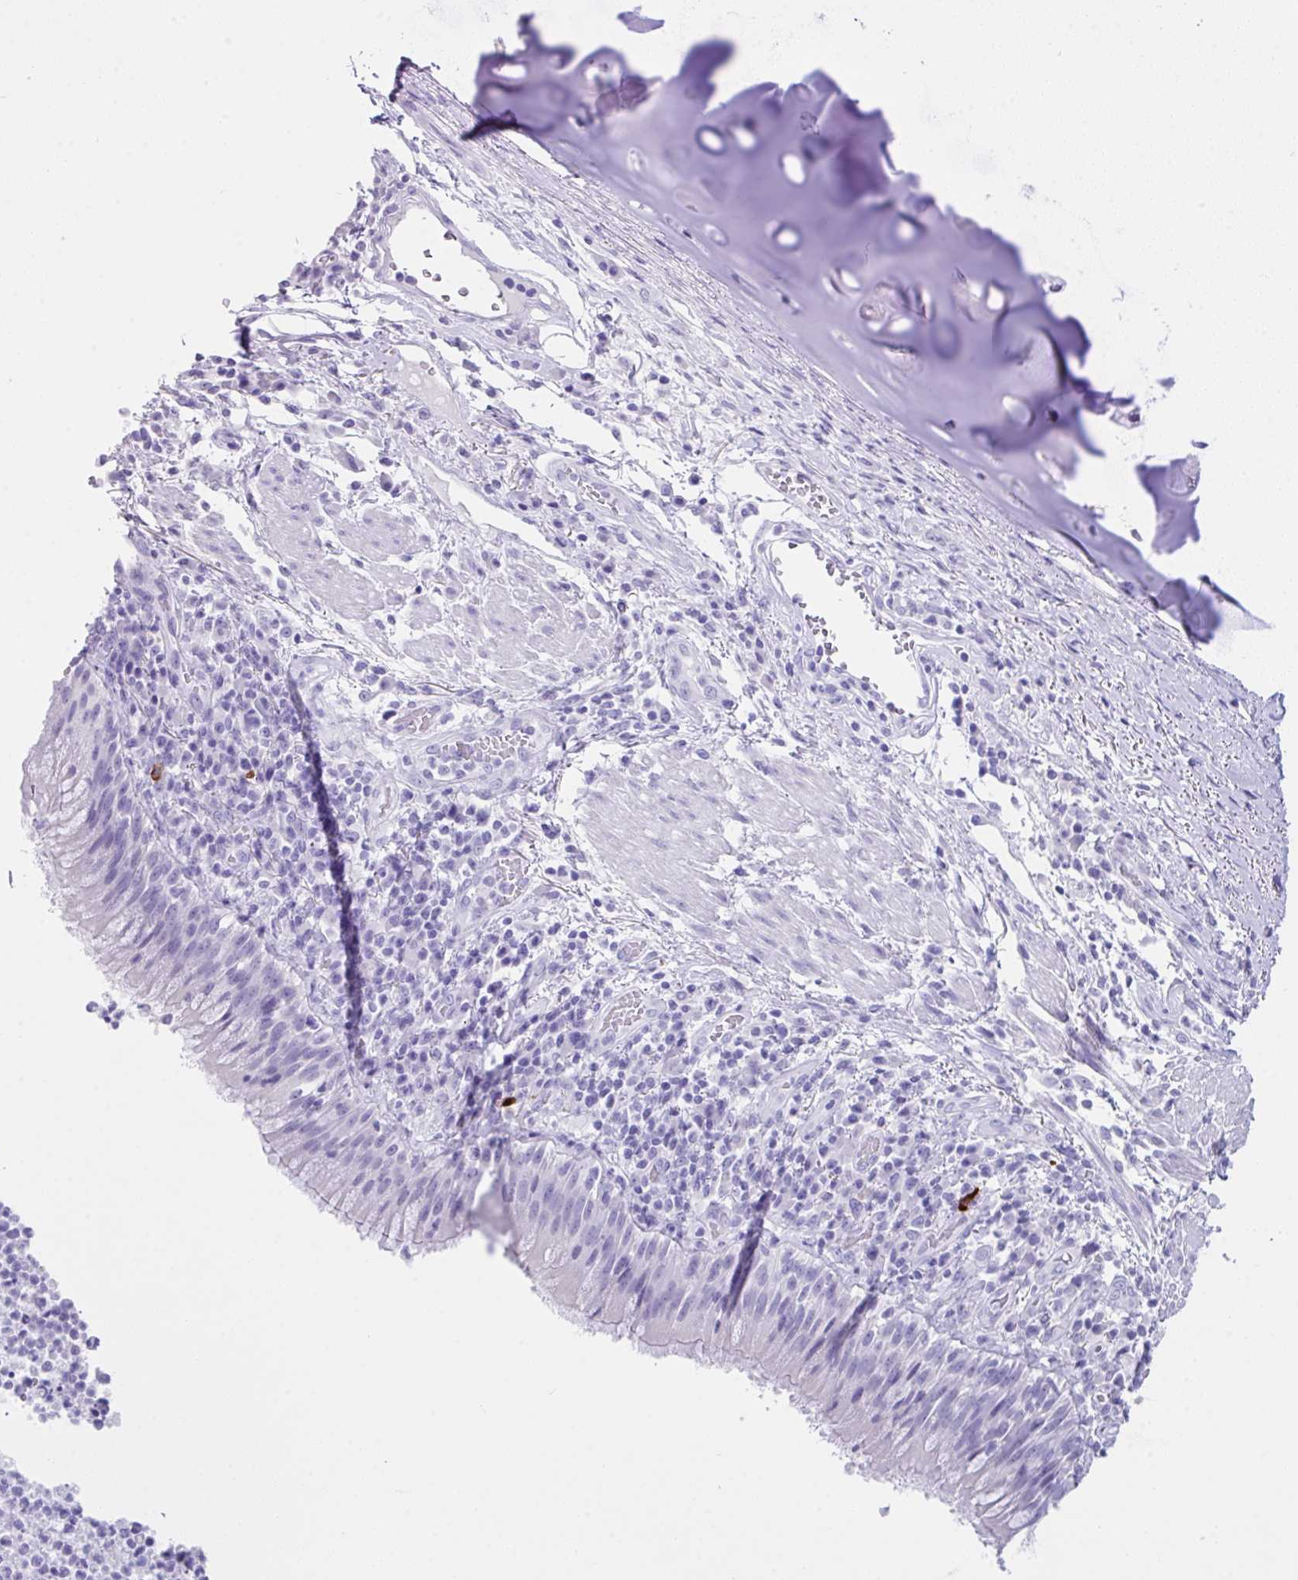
{"staining": {"intensity": "negative", "quantity": "none", "location": "none"}, "tissue": "bronchus", "cell_type": "Respiratory epithelial cells", "image_type": "normal", "snomed": [{"axis": "morphology", "description": "Normal tissue, NOS"}, {"axis": "topography", "description": "Cartilage tissue"}, {"axis": "topography", "description": "Bronchus"}], "caption": "The histopathology image exhibits no significant staining in respiratory epithelial cells of bronchus.", "gene": "LGALS4", "patient": {"sex": "male", "age": 56}}